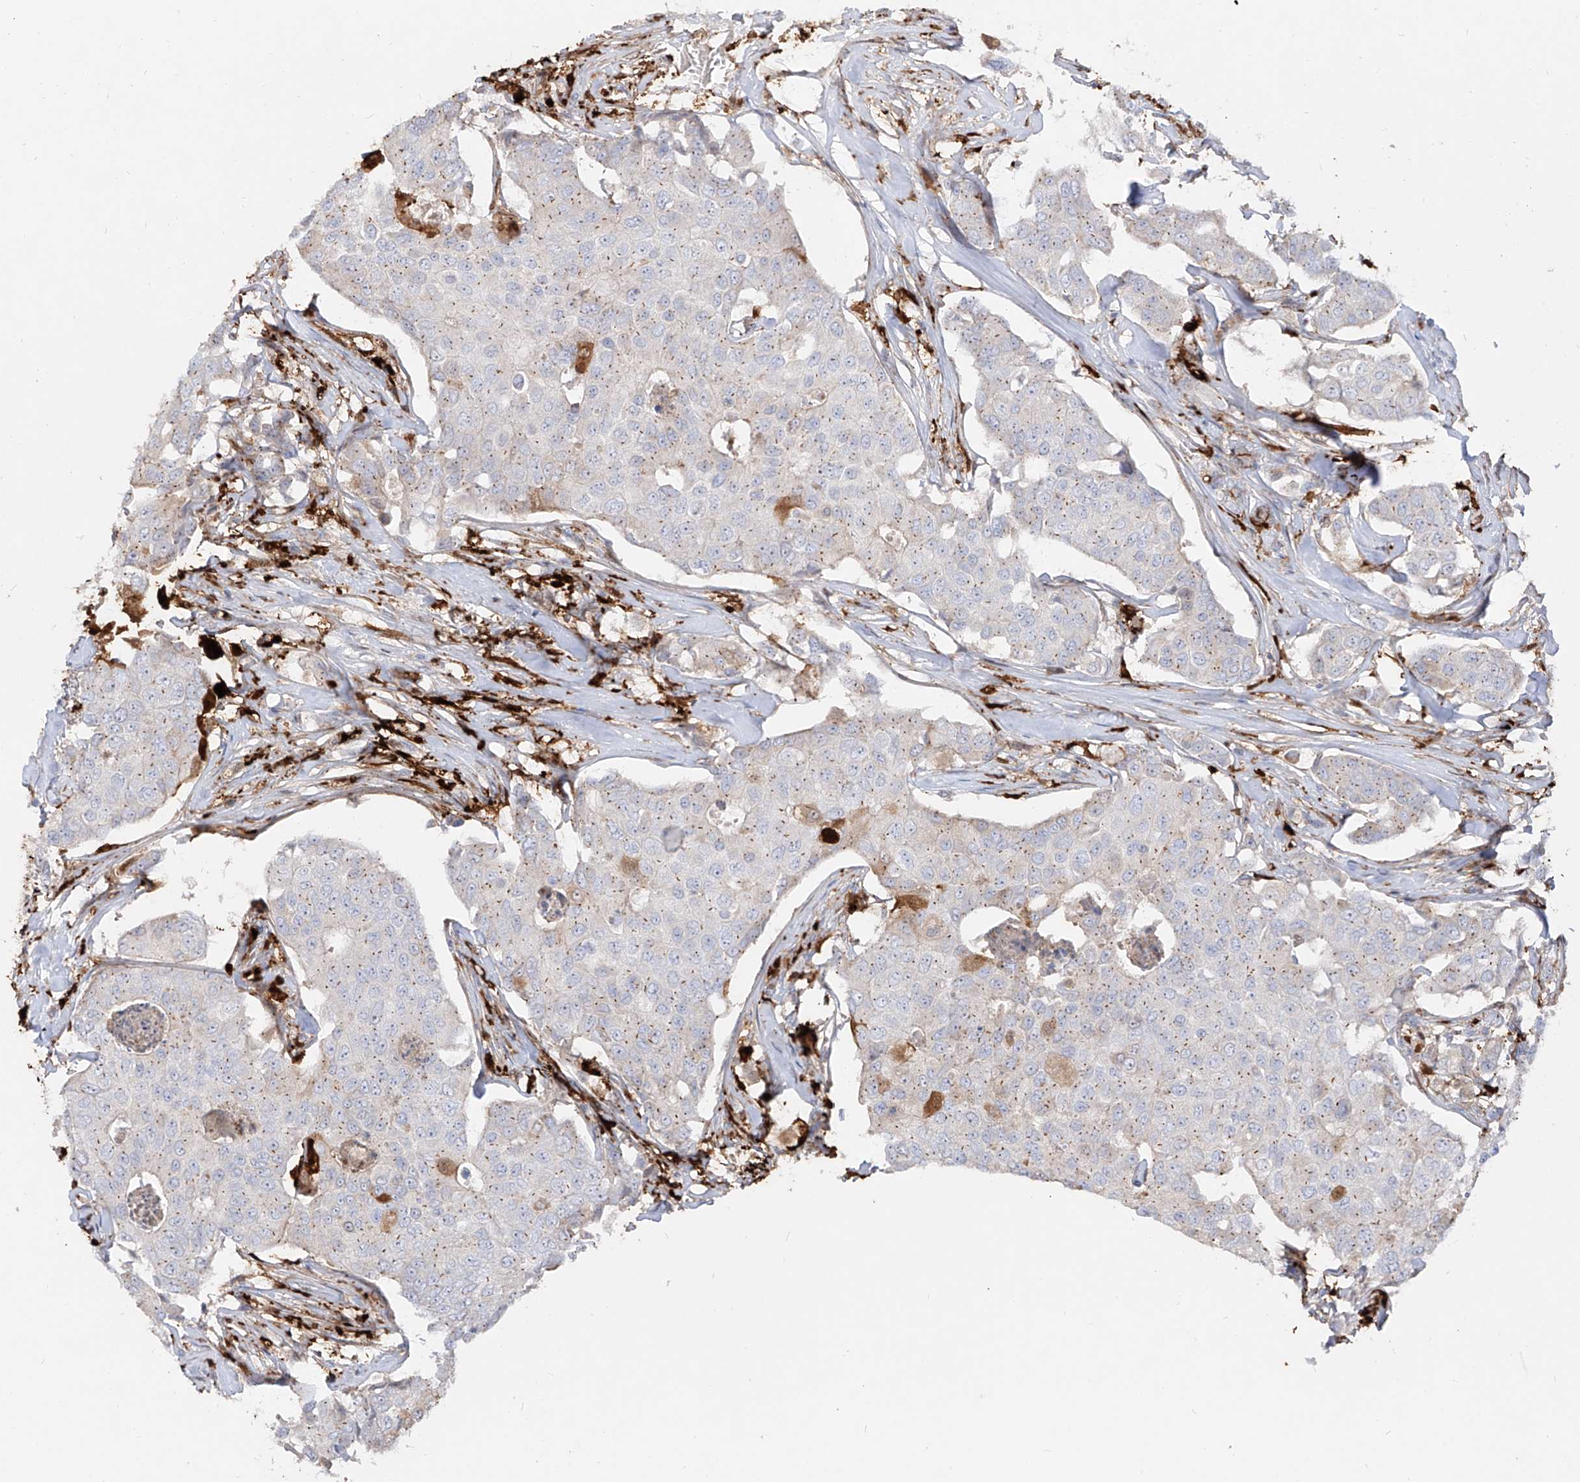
{"staining": {"intensity": "moderate", "quantity": "<25%", "location": "cytoplasmic/membranous"}, "tissue": "breast cancer", "cell_type": "Tumor cells", "image_type": "cancer", "snomed": [{"axis": "morphology", "description": "Duct carcinoma"}, {"axis": "topography", "description": "Breast"}], "caption": "A brown stain shows moderate cytoplasmic/membranous positivity of a protein in breast cancer (infiltrating ductal carcinoma) tumor cells. Nuclei are stained in blue.", "gene": "KYNU", "patient": {"sex": "female", "age": 80}}